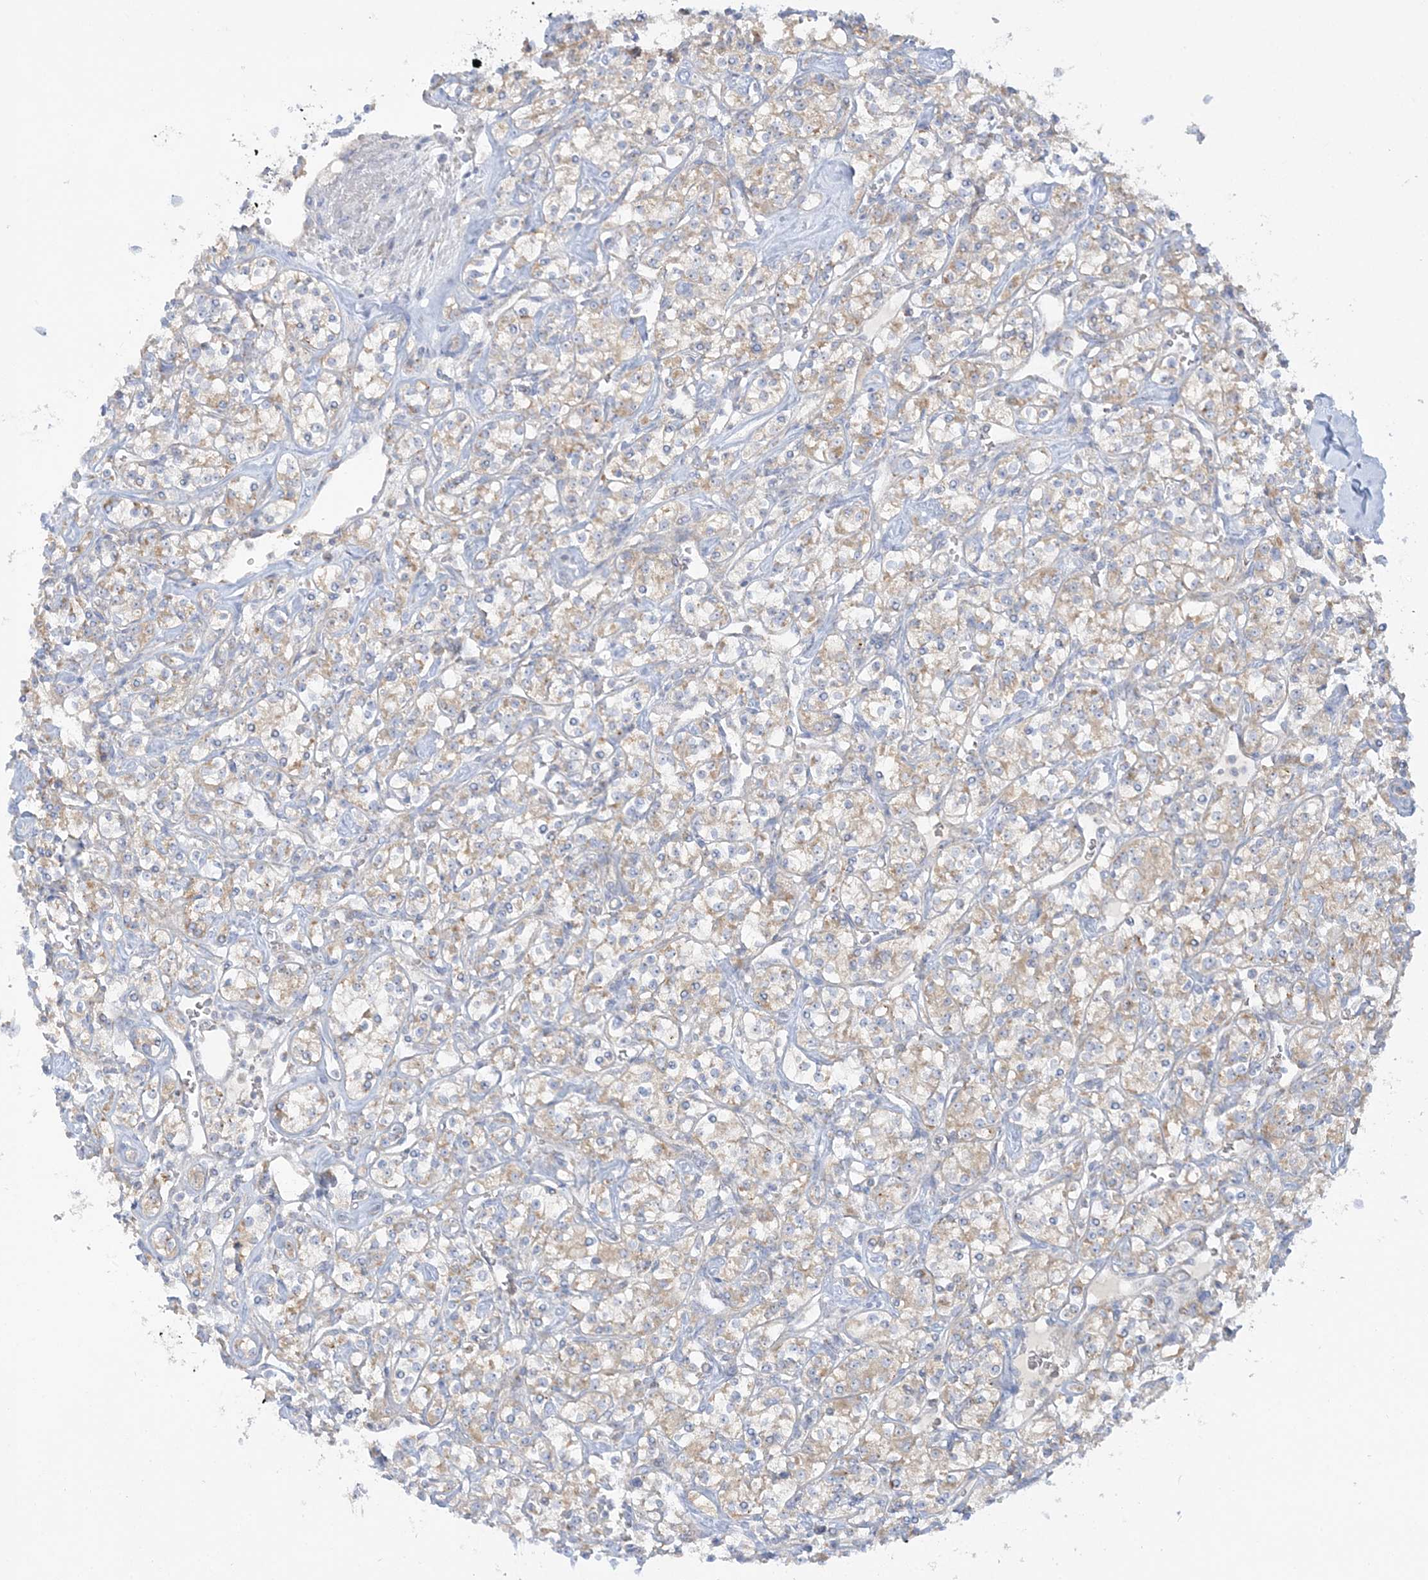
{"staining": {"intensity": "weak", "quantity": ">75%", "location": "cytoplasmic/membranous"}, "tissue": "renal cancer", "cell_type": "Tumor cells", "image_type": "cancer", "snomed": [{"axis": "morphology", "description": "Adenocarcinoma, NOS"}, {"axis": "topography", "description": "Kidney"}], "caption": "Human adenocarcinoma (renal) stained with a protein marker demonstrates weak staining in tumor cells.", "gene": "TBC1D14", "patient": {"sex": "male", "age": 77}}